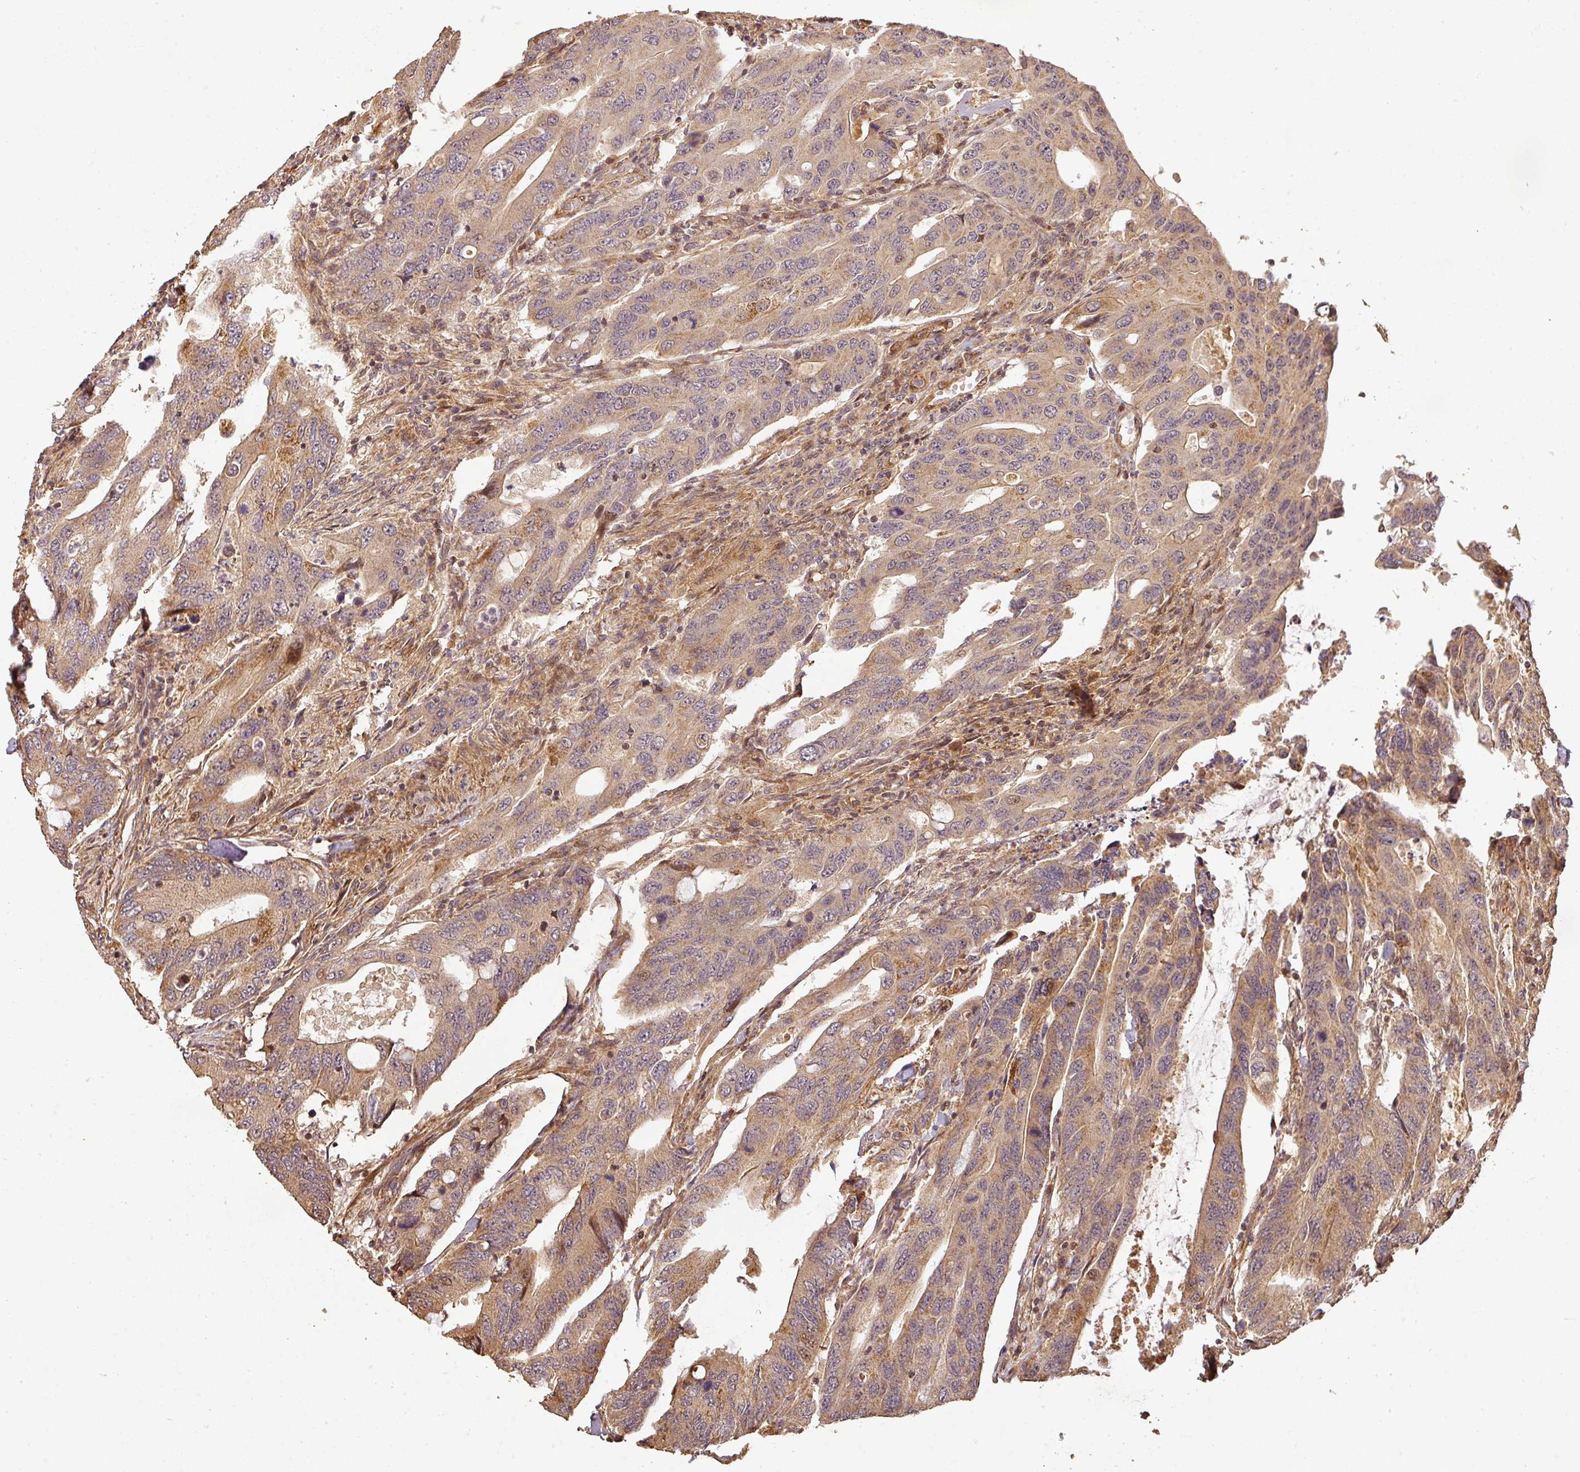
{"staining": {"intensity": "moderate", "quantity": "25%-75%", "location": "cytoplasmic/membranous"}, "tissue": "colorectal cancer", "cell_type": "Tumor cells", "image_type": "cancer", "snomed": [{"axis": "morphology", "description": "Adenocarcinoma, NOS"}, {"axis": "topography", "description": "Colon"}], "caption": "Immunohistochemical staining of human colorectal adenocarcinoma exhibits moderate cytoplasmic/membranous protein staining in about 25%-75% of tumor cells. The staining was performed using DAB (3,3'-diaminobenzidine), with brown indicating positive protein expression. Nuclei are stained blue with hematoxylin.", "gene": "BPIFB3", "patient": {"sex": "male", "age": 71}}